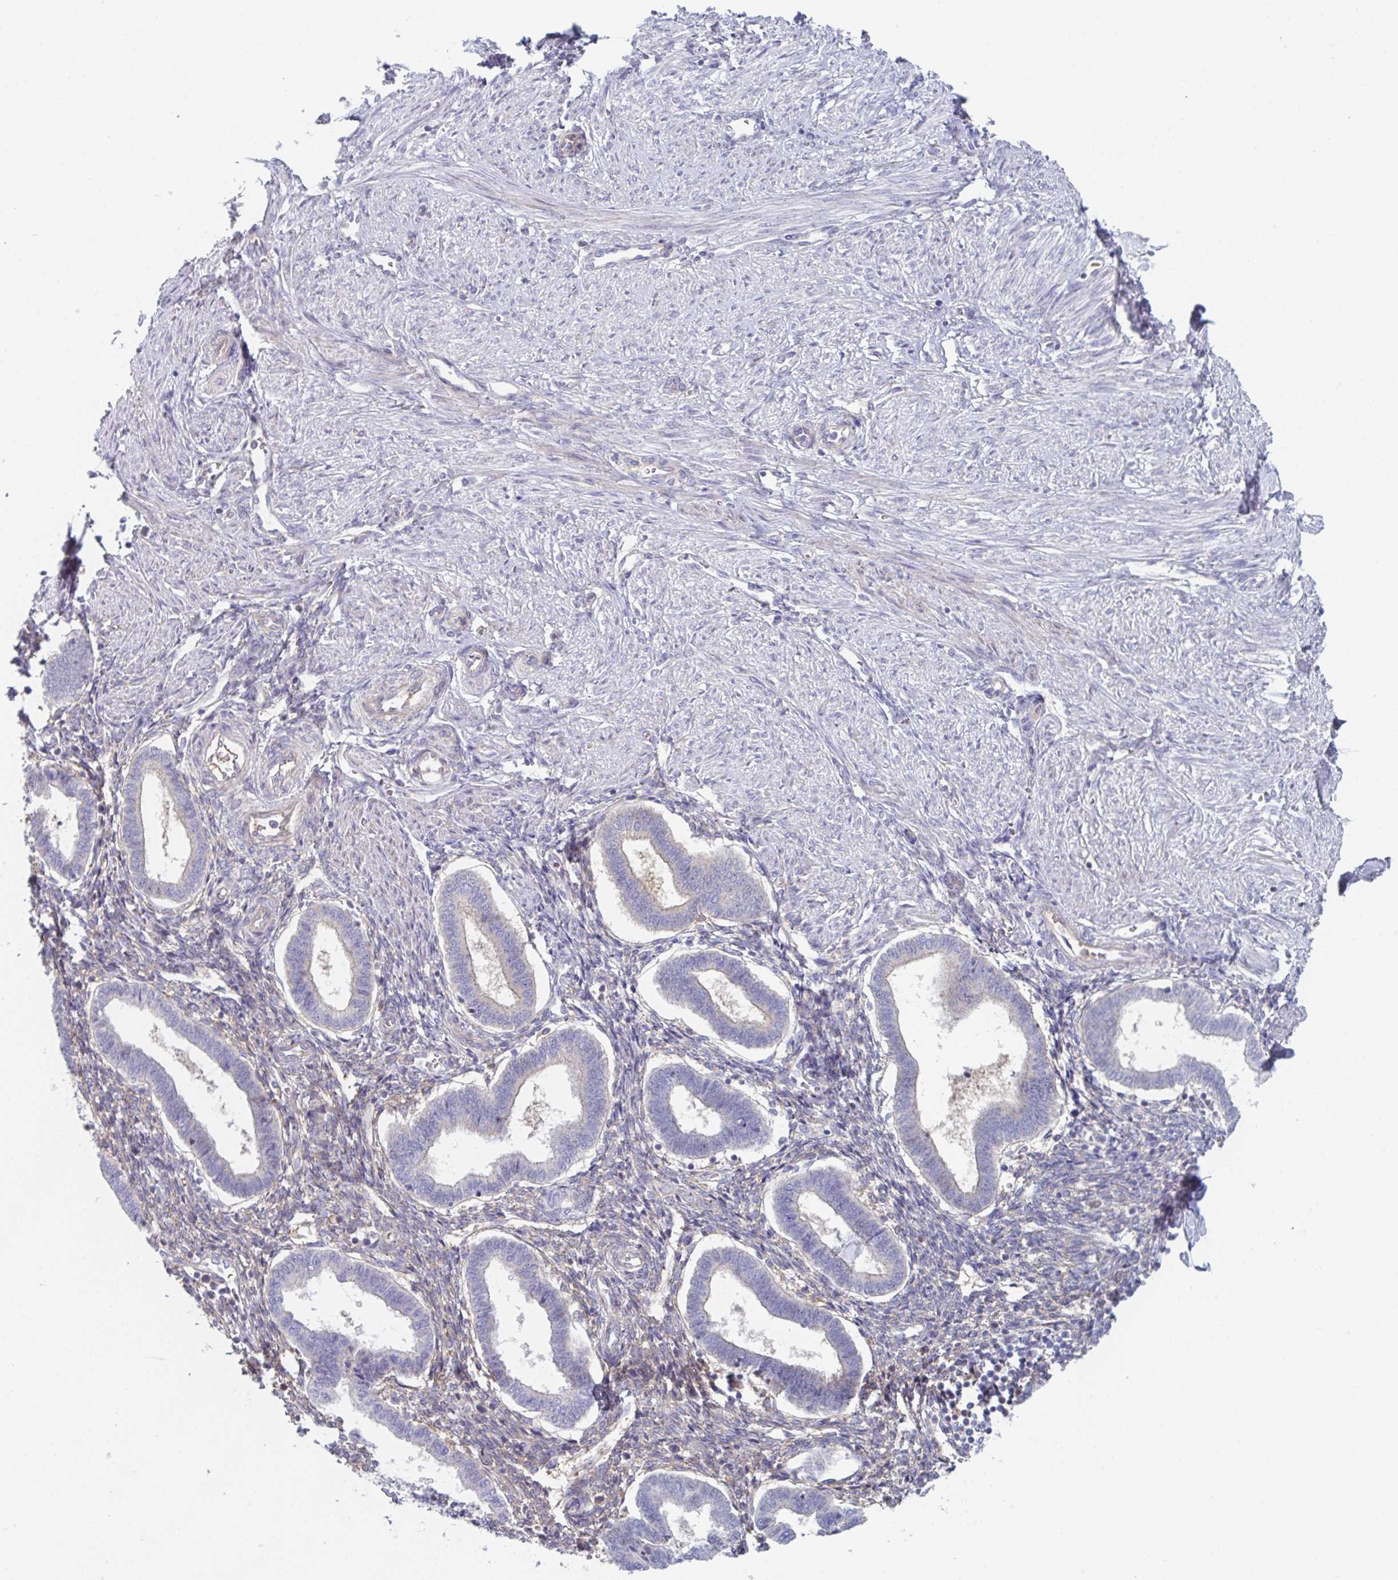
{"staining": {"intensity": "weak", "quantity": "25%-75%", "location": "cytoplasmic/membranous"}, "tissue": "endometrium", "cell_type": "Cells in endometrial stroma", "image_type": "normal", "snomed": [{"axis": "morphology", "description": "Normal tissue, NOS"}, {"axis": "topography", "description": "Endometrium"}], "caption": "A histopathology image showing weak cytoplasmic/membranous expression in about 25%-75% of cells in endometrial stroma in benign endometrium, as visualized by brown immunohistochemical staining.", "gene": "AMPD2", "patient": {"sex": "female", "age": 24}}